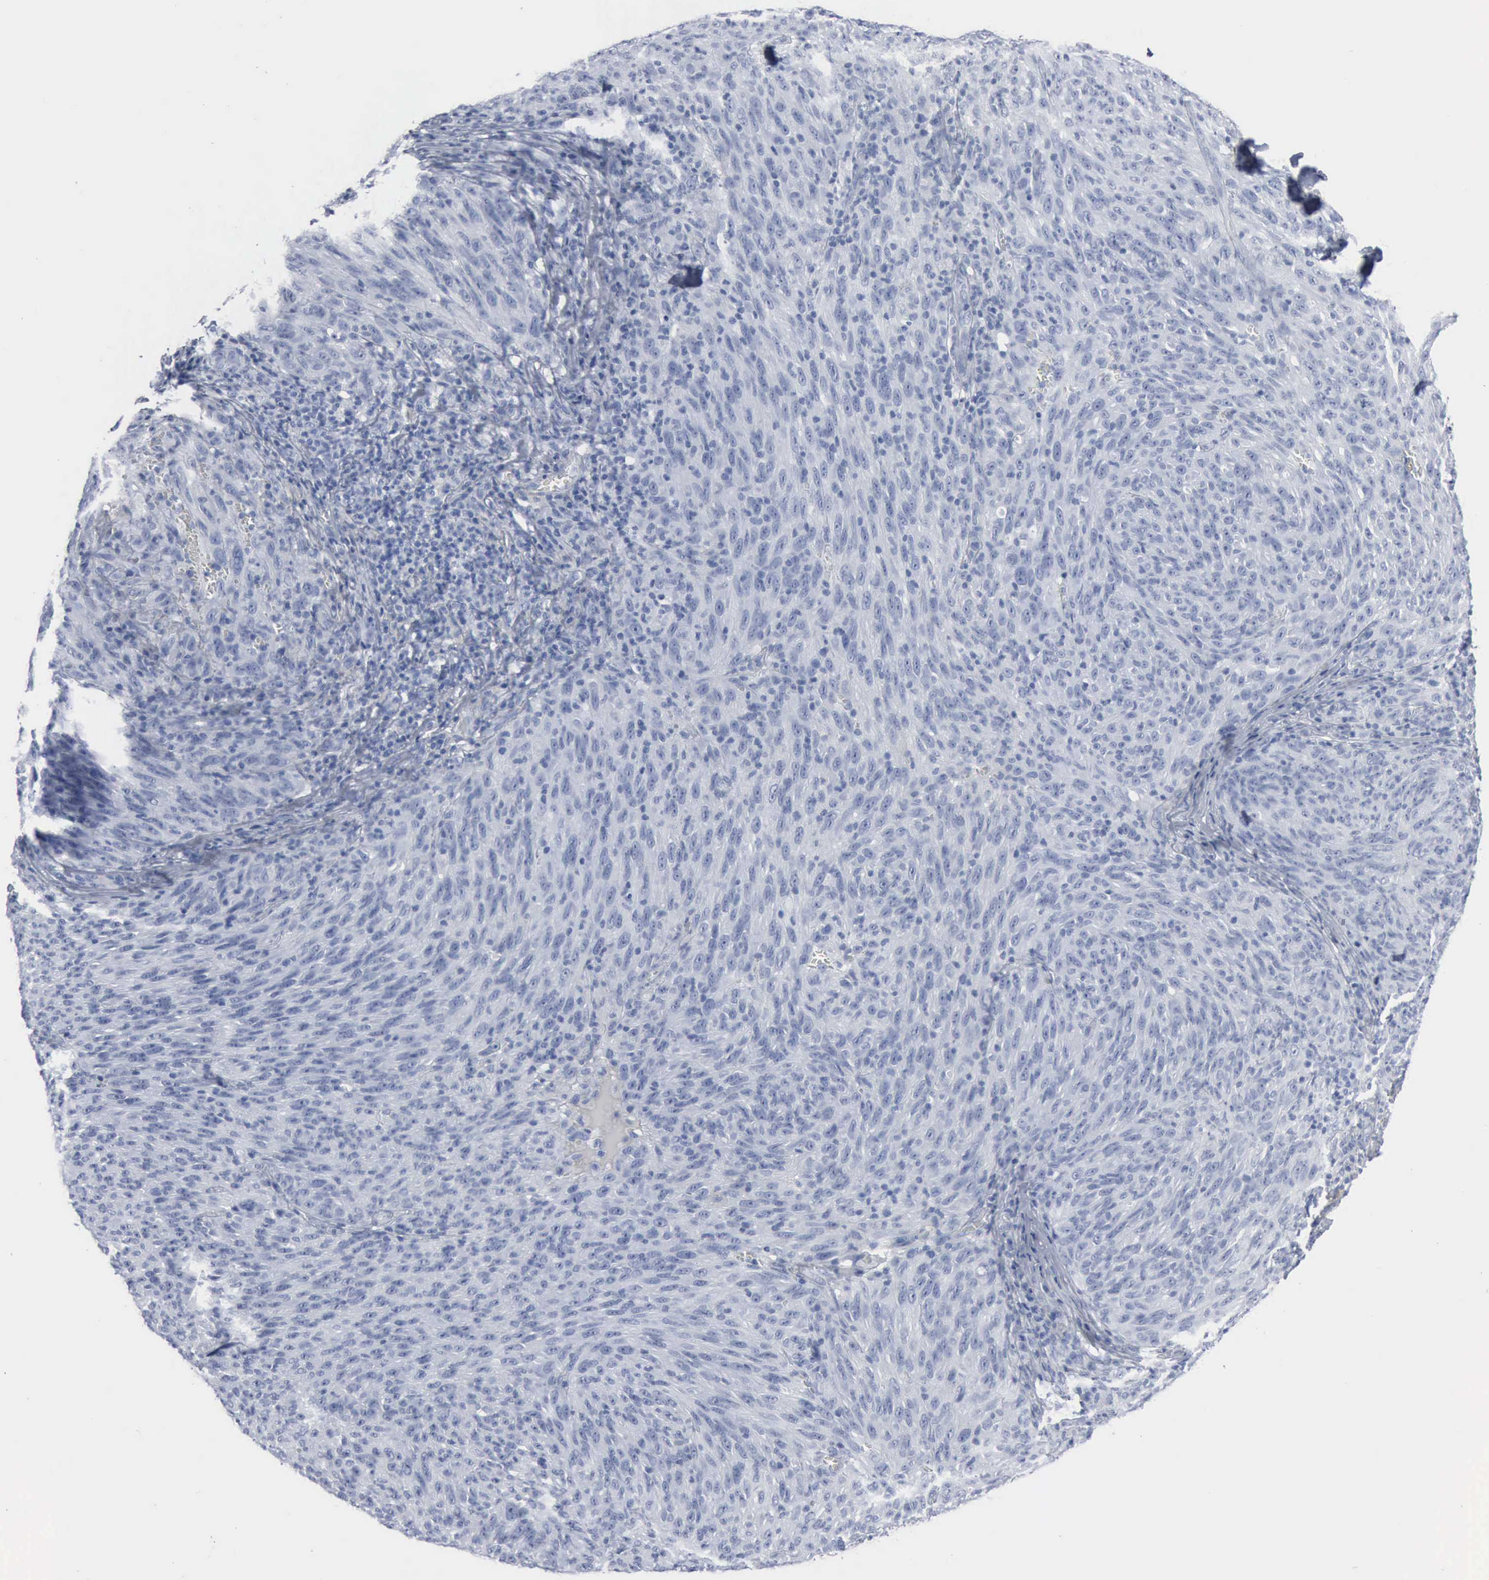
{"staining": {"intensity": "negative", "quantity": "none", "location": "none"}, "tissue": "melanoma", "cell_type": "Tumor cells", "image_type": "cancer", "snomed": [{"axis": "morphology", "description": "Malignant melanoma, NOS"}, {"axis": "topography", "description": "Skin"}], "caption": "This is an immunohistochemistry (IHC) photomicrograph of melanoma. There is no staining in tumor cells.", "gene": "DMD", "patient": {"sex": "male", "age": 76}}